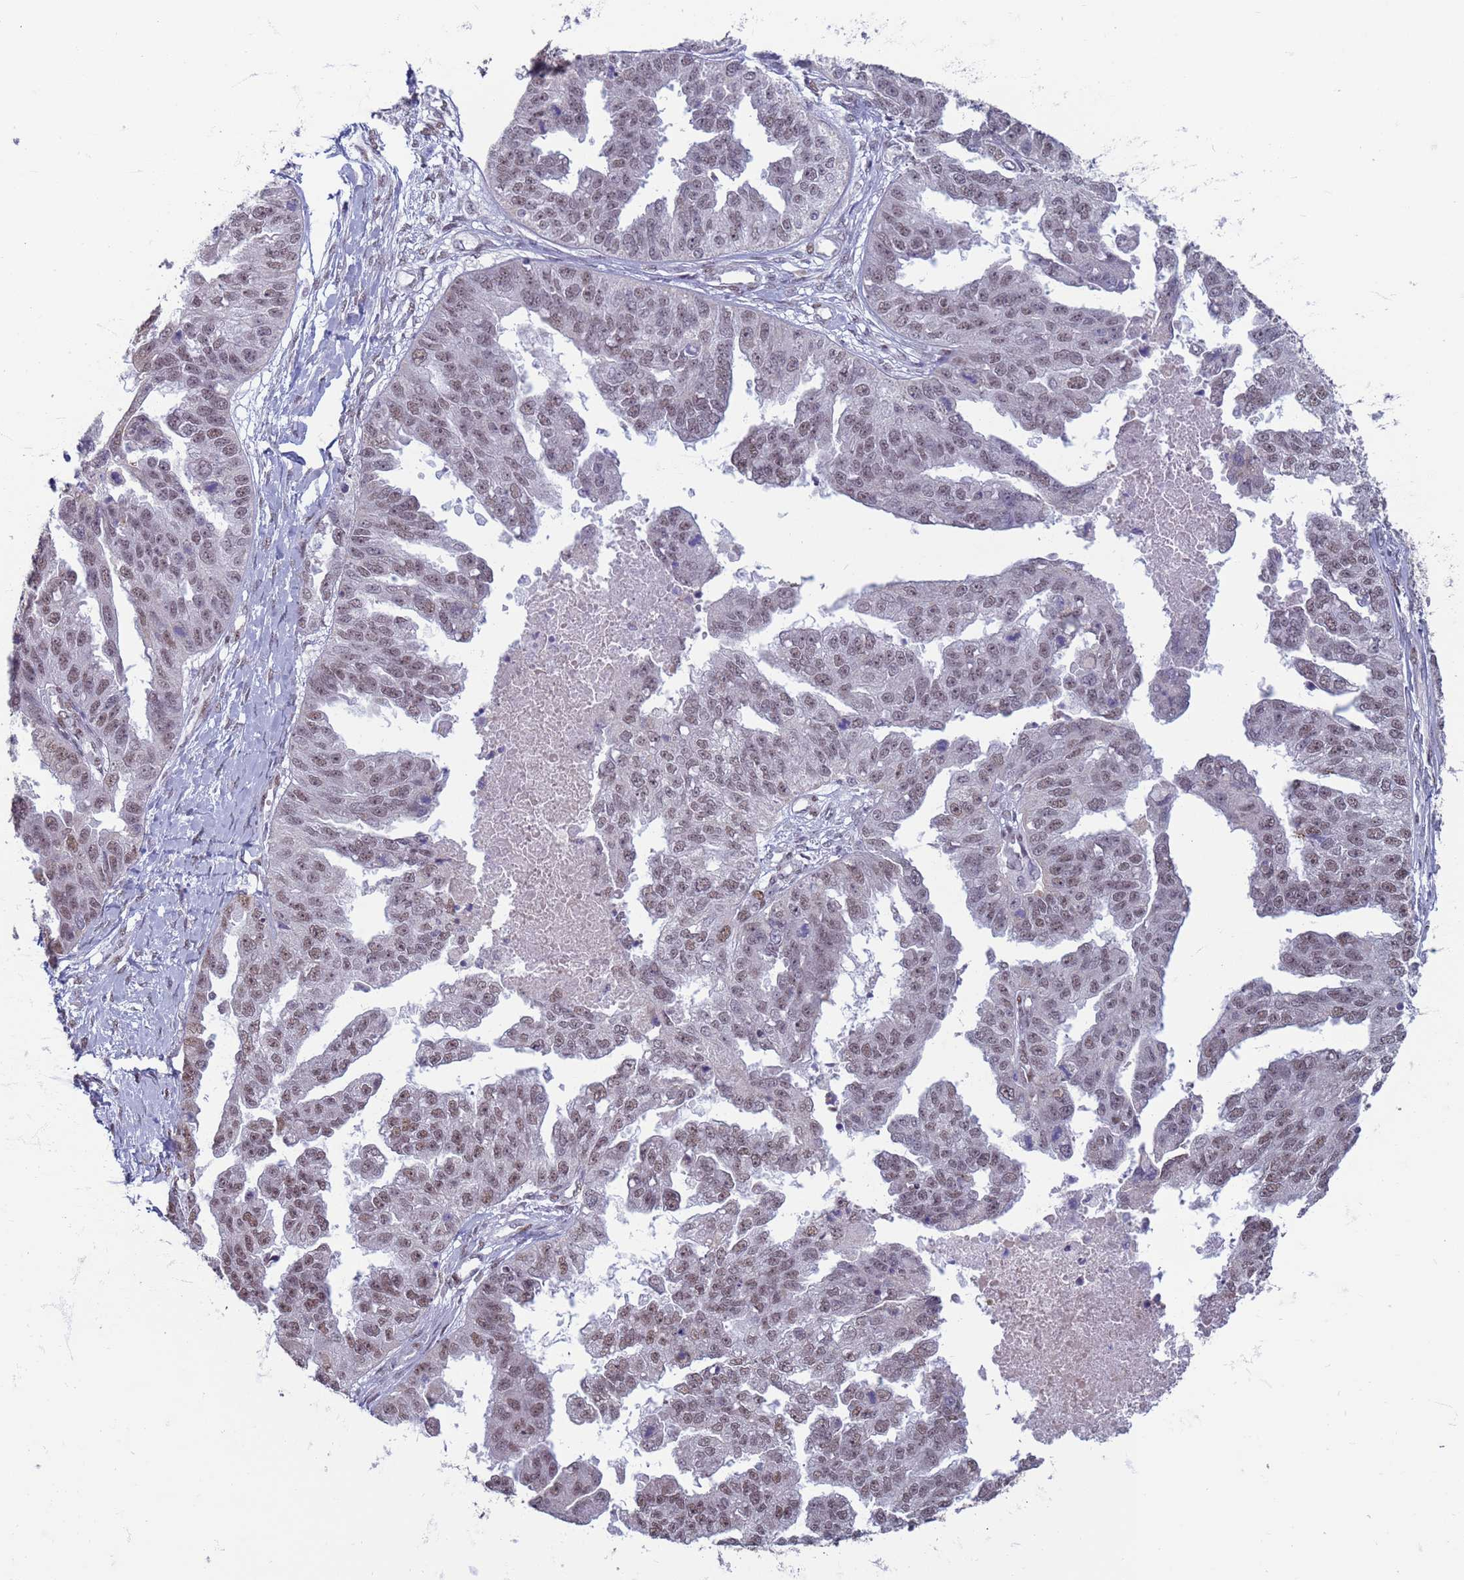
{"staining": {"intensity": "weak", "quantity": ">75%", "location": "nuclear"}, "tissue": "ovarian cancer", "cell_type": "Tumor cells", "image_type": "cancer", "snomed": [{"axis": "morphology", "description": "Cystadenocarcinoma, serous, NOS"}, {"axis": "topography", "description": "Ovary"}], "caption": "A histopathology image of ovarian cancer (serous cystadenocarcinoma) stained for a protein reveals weak nuclear brown staining in tumor cells. Ihc stains the protein of interest in brown and the nuclei are stained blue.", "gene": "SAE1", "patient": {"sex": "female", "age": 58}}